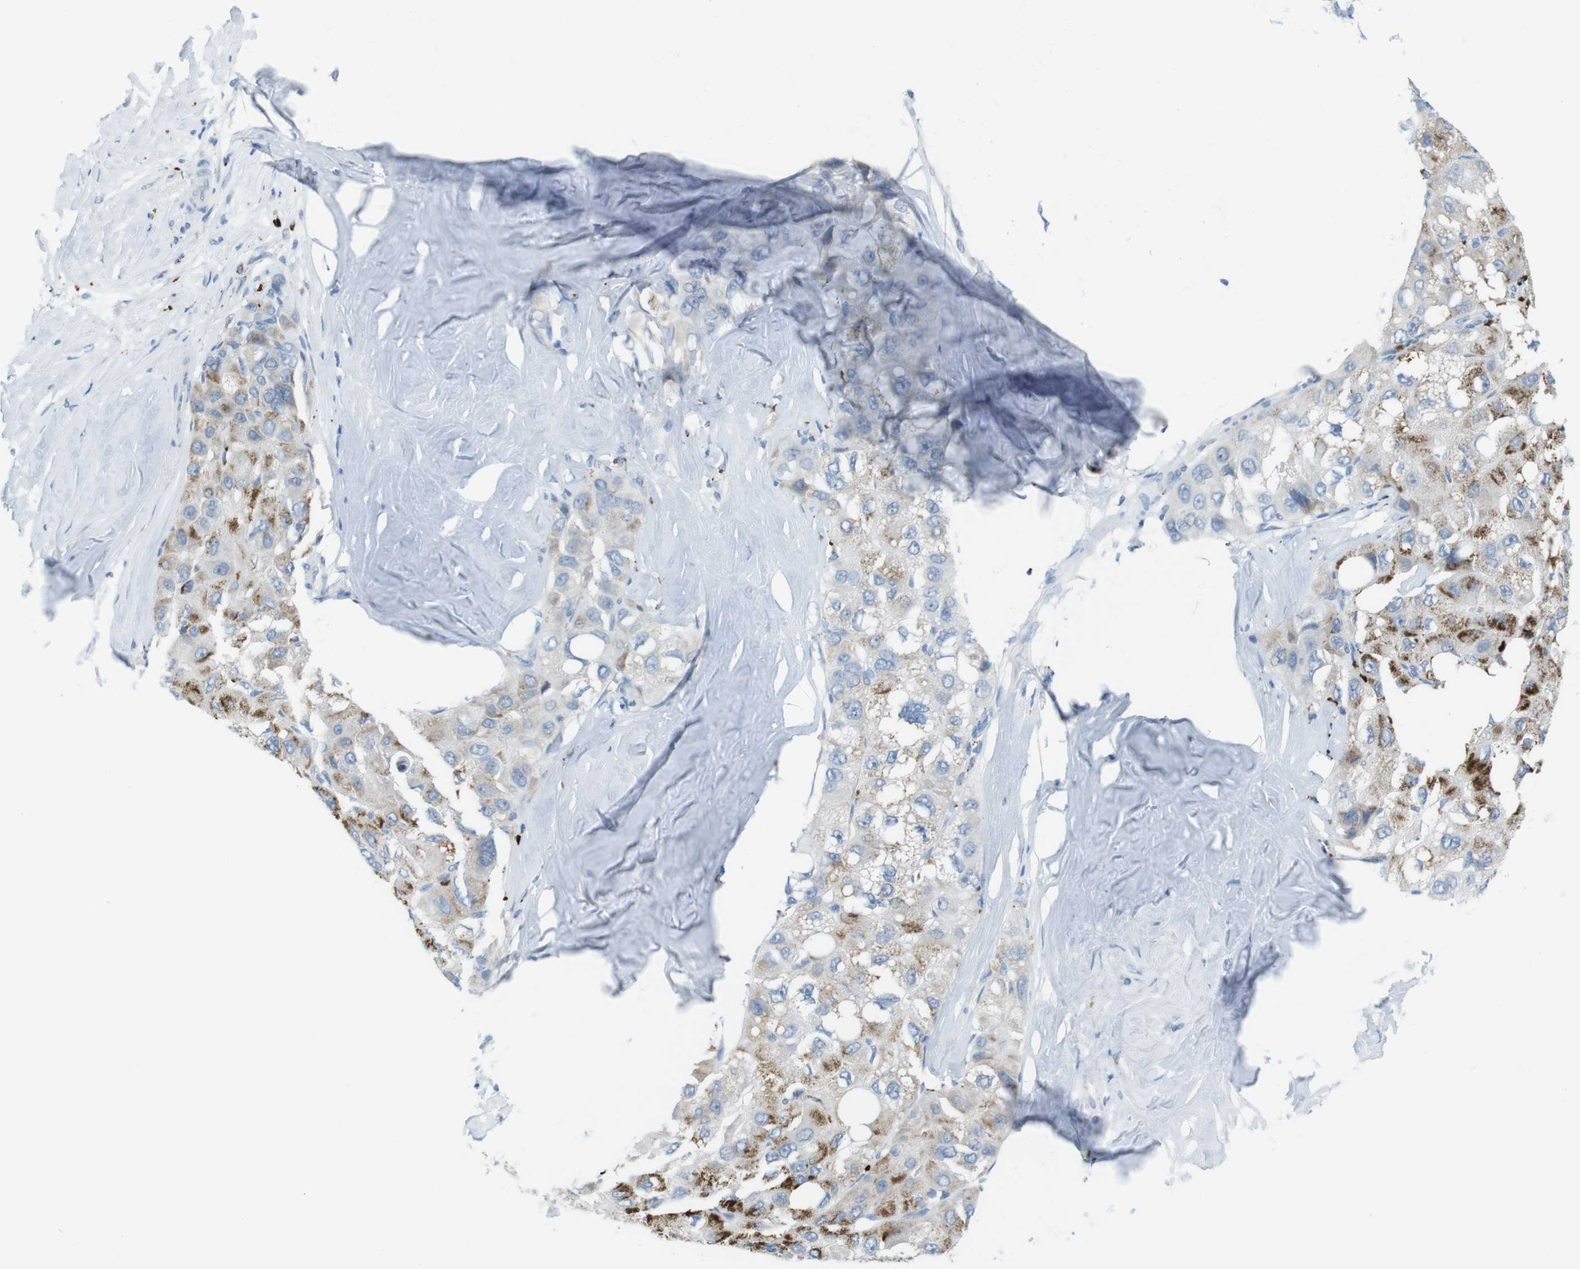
{"staining": {"intensity": "strong", "quantity": "25%-75%", "location": "cytoplasmic/membranous"}, "tissue": "liver cancer", "cell_type": "Tumor cells", "image_type": "cancer", "snomed": [{"axis": "morphology", "description": "Carcinoma, Hepatocellular, NOS"}, {"axis": "topography", "description": "Liver"}], "caption": "This micrograph displays liver hepatocellular carcinoma stained with immunohistochemistry (IHC) to label a protein in brown. The cytoplasmic/membranous of tumor cells show strong positivity for the protein. Nuclei are counter-stained blue.", "gene": "YIPF1", "patient": {"sex": "male", "age": 80}}